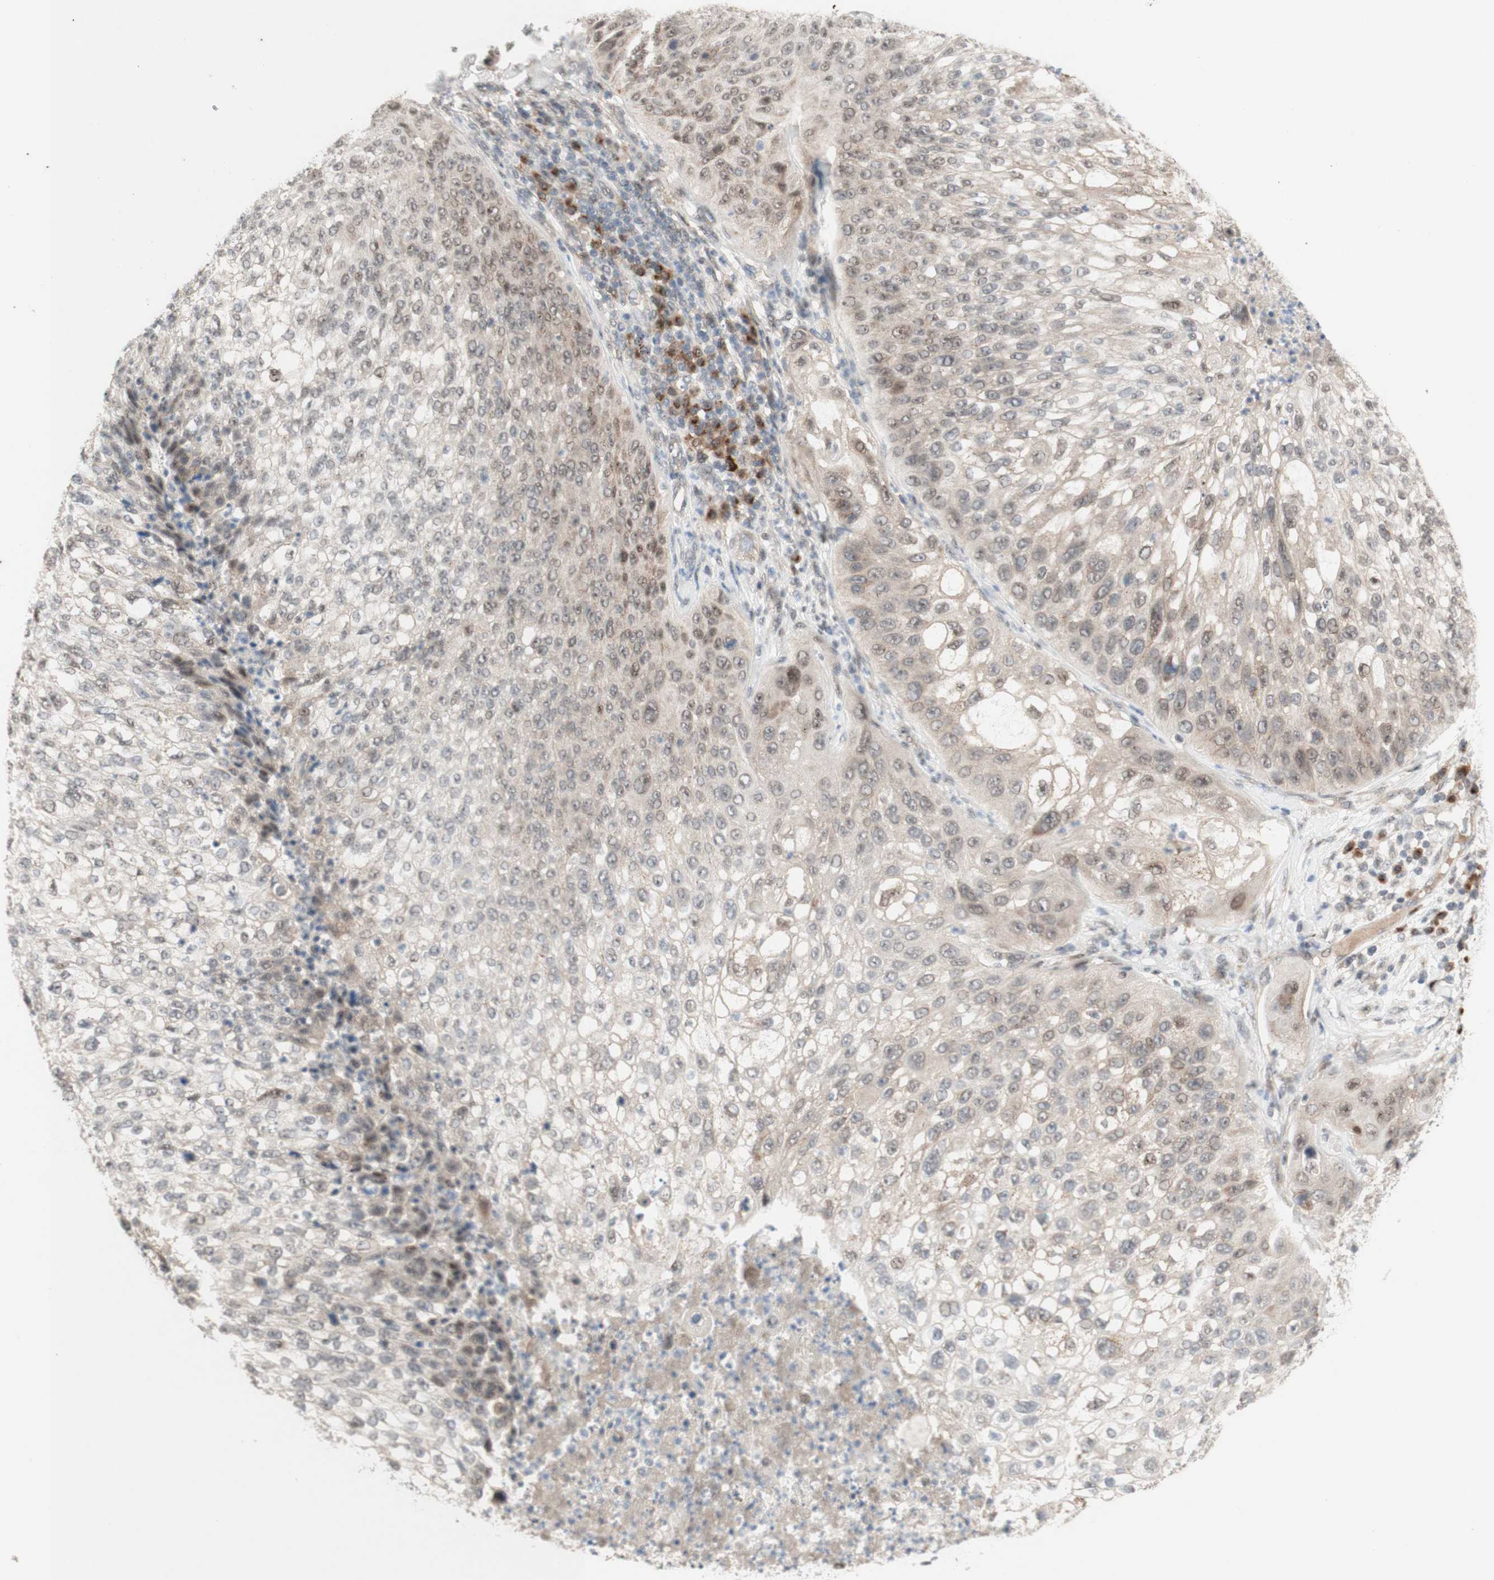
{"staining": {"intensity": "moderate", "quantity": ">75%", "location": "cytoplasmic/membranous"}, "tissue": "lung cancer", "cell_type": "Tumor cells", "image_type": "cancer", "snomed": [{"axis": "morphology", "description": "Inflammation, NOS"}, {"axis": "morphology", "description": "Squamous cell carcinoma, NOS"}, {"axis": "topography", "description": "Lymph node"}, {"axis": "topography", "description": "Soft tissue"}, {"axis": "topography", "description": "Lung"}], "caption": "Immunohistochemistry (IHC) photomicrograph of human lung cancer stained for a protein (brown), which shows medium levels of moderate cytoplasmic/membranous staining in approximately >75% of tumor cells.", "gene": "CYLD", "patient": {"sex": "male", "age": 66}}